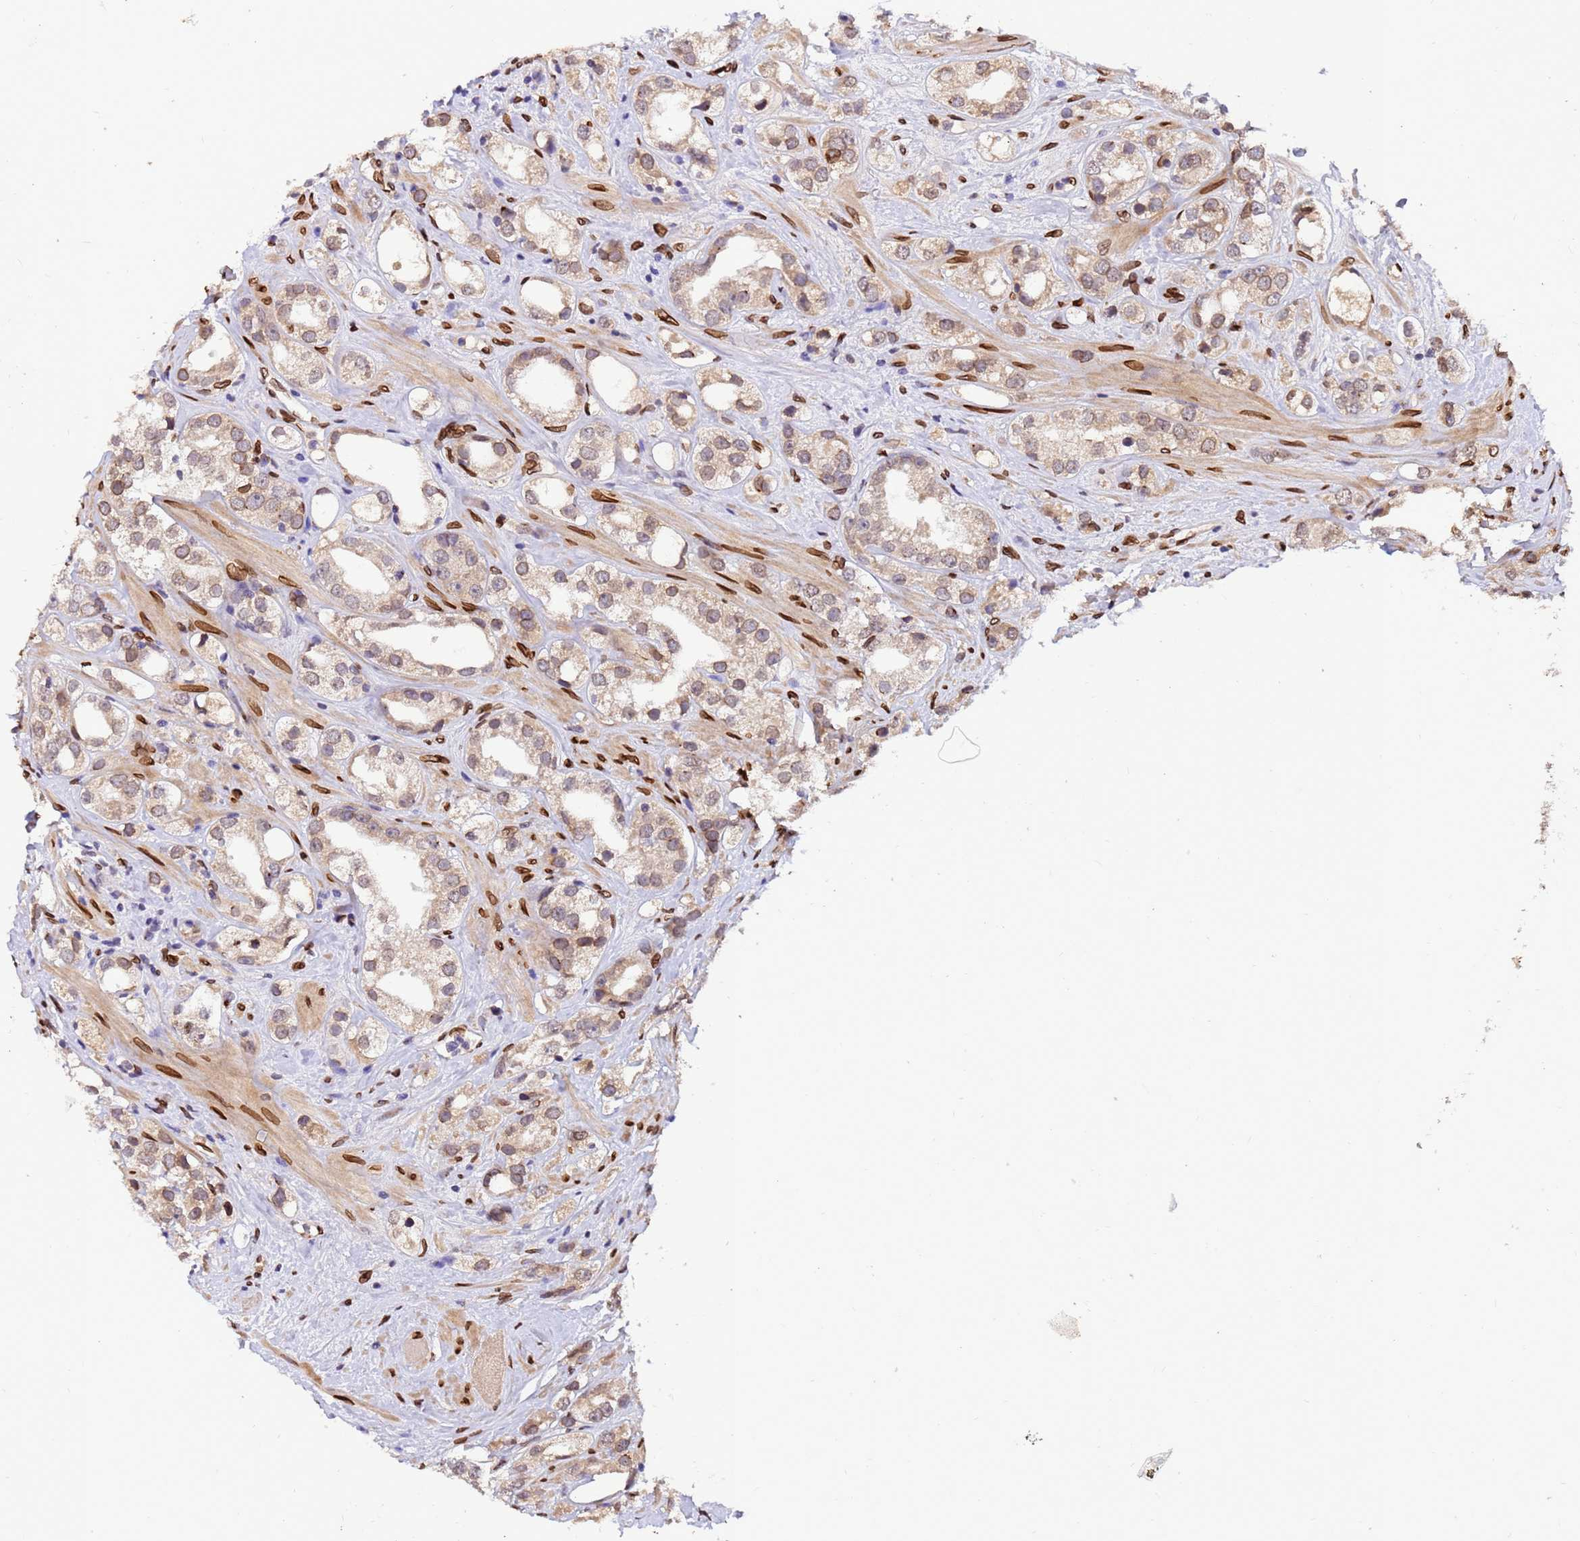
{"staining": {"intensity": "weak", "quantity": ">75%", "location": "cytoplasmic/membranous,nuclear"}, "tissue": "prostate cancer", "cell_type": "Tumor cells", "image_type": "cancer", "snomed": [{"axis": "morphology", "description": "Adenocarcinoma, NOS"}, {"axis": "topography", "description": "Prostate"}], "caption": "Immunohistochemistry (IHC) staining of adenocarcinoma (prostate), which reveals low levels of weak cytoplasmic/membranous and nuclear staining in about >75% of tumor cells indicating weak cytoplasmic/membranous and nuclear protein positivity. The staining was performed using DAB (brown) for protein detection and nuclei were counterstained in hematoxylin (blue).", "gene": "GPR135", "patient": {"sex": "male", "age": 79}}